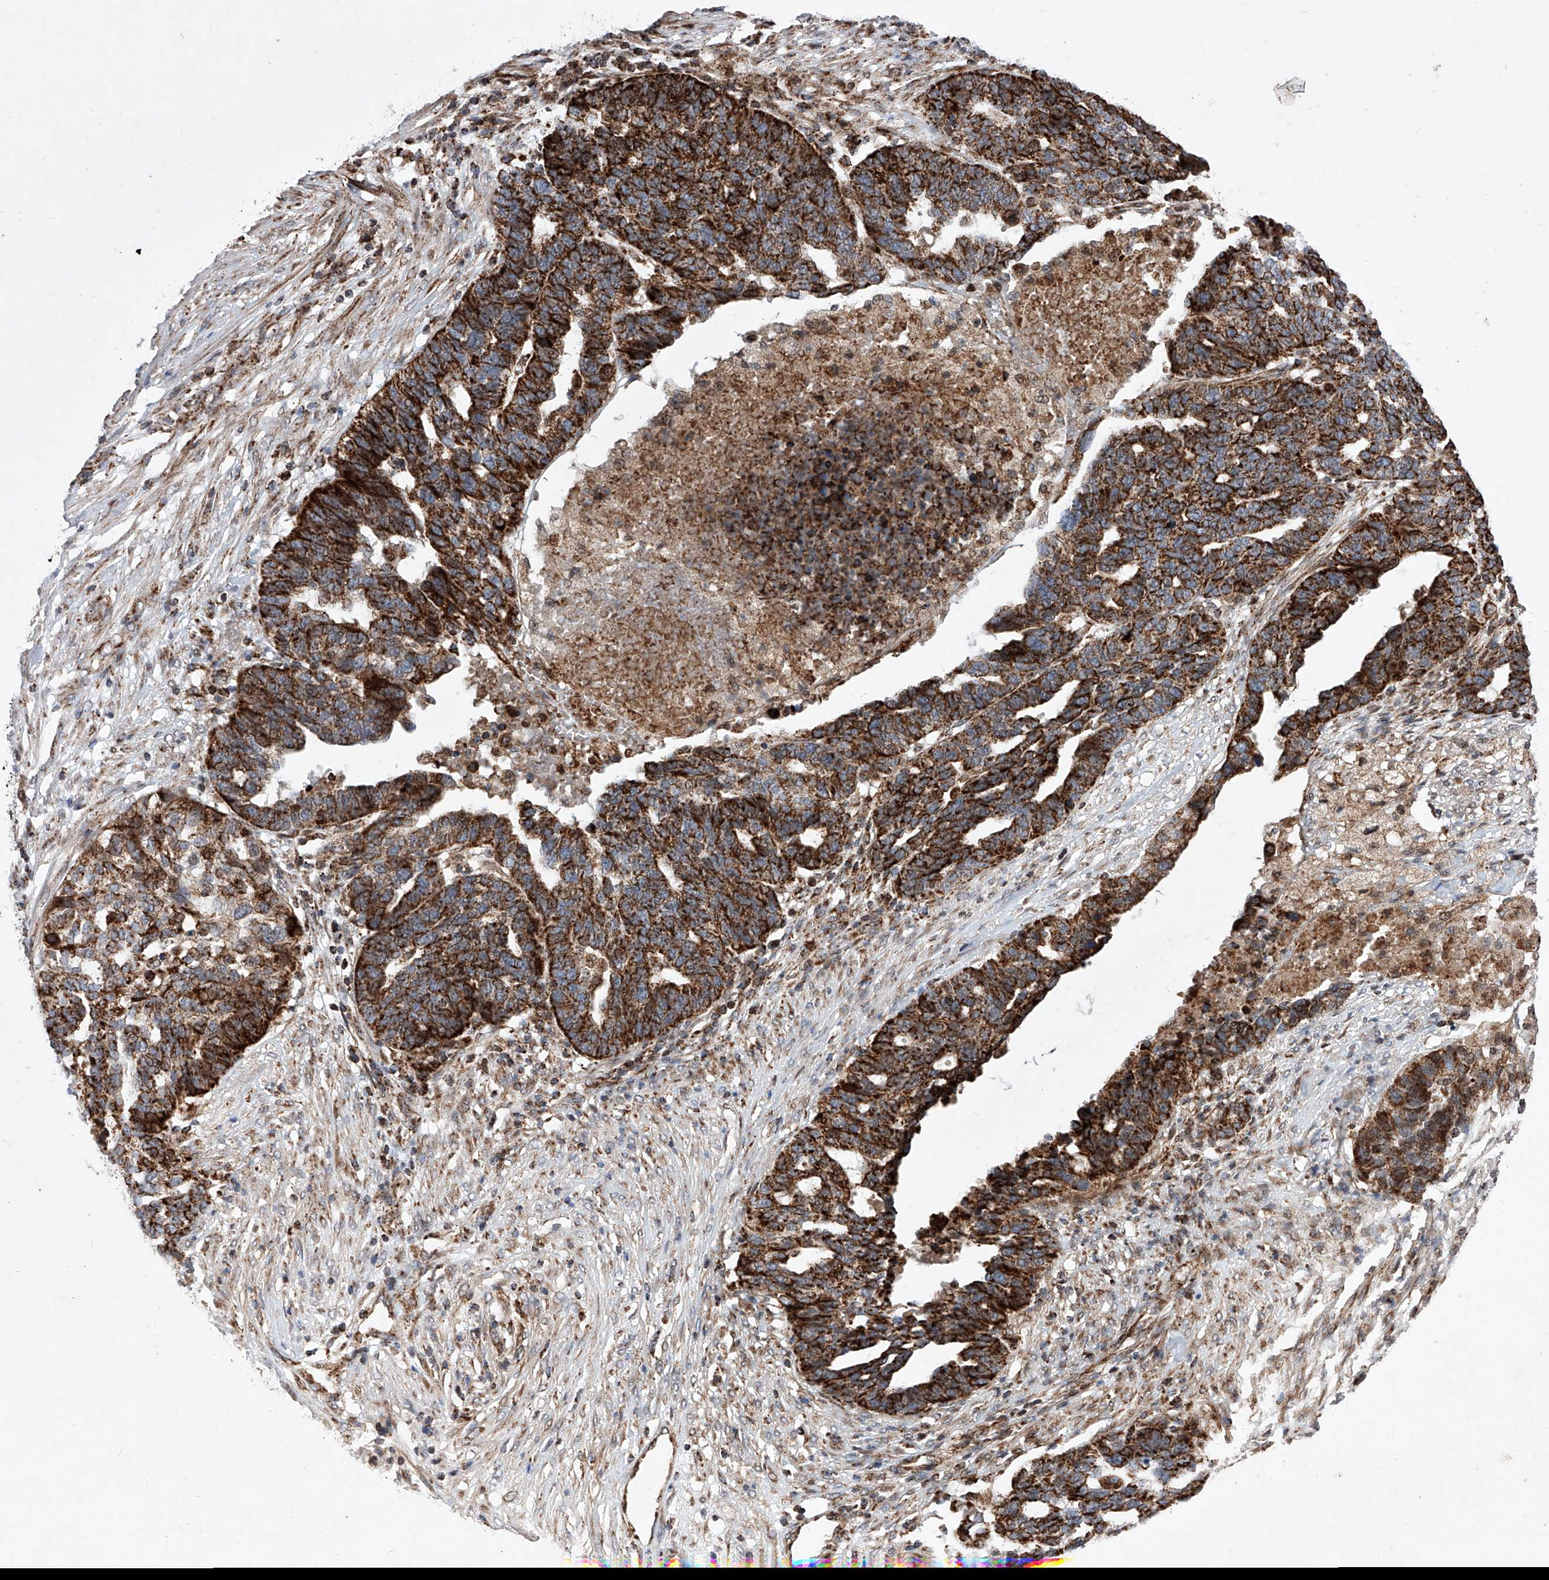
{"staining": {"intensity": "strong", "quantity": ">75%", "location": "cytoplasmic/membranous"}, "tissue": "ovarian cancer", "cell_type": "Tumor cells", "image_type": "cancer", "snomed": [{"axis": "morphology", "description": "Cystadenocarcinoma, serous, NOS"}, {"axis": "topography", "description": "Ovary"}], "caption": "Ovarian cancer stained for a protein (brown) displays strong cytoplasmic/membranous positive staining in approximately >75% of tumor cells.", "gene": "SEMA6A", "patient": {"sex": "female", "age": 59}}